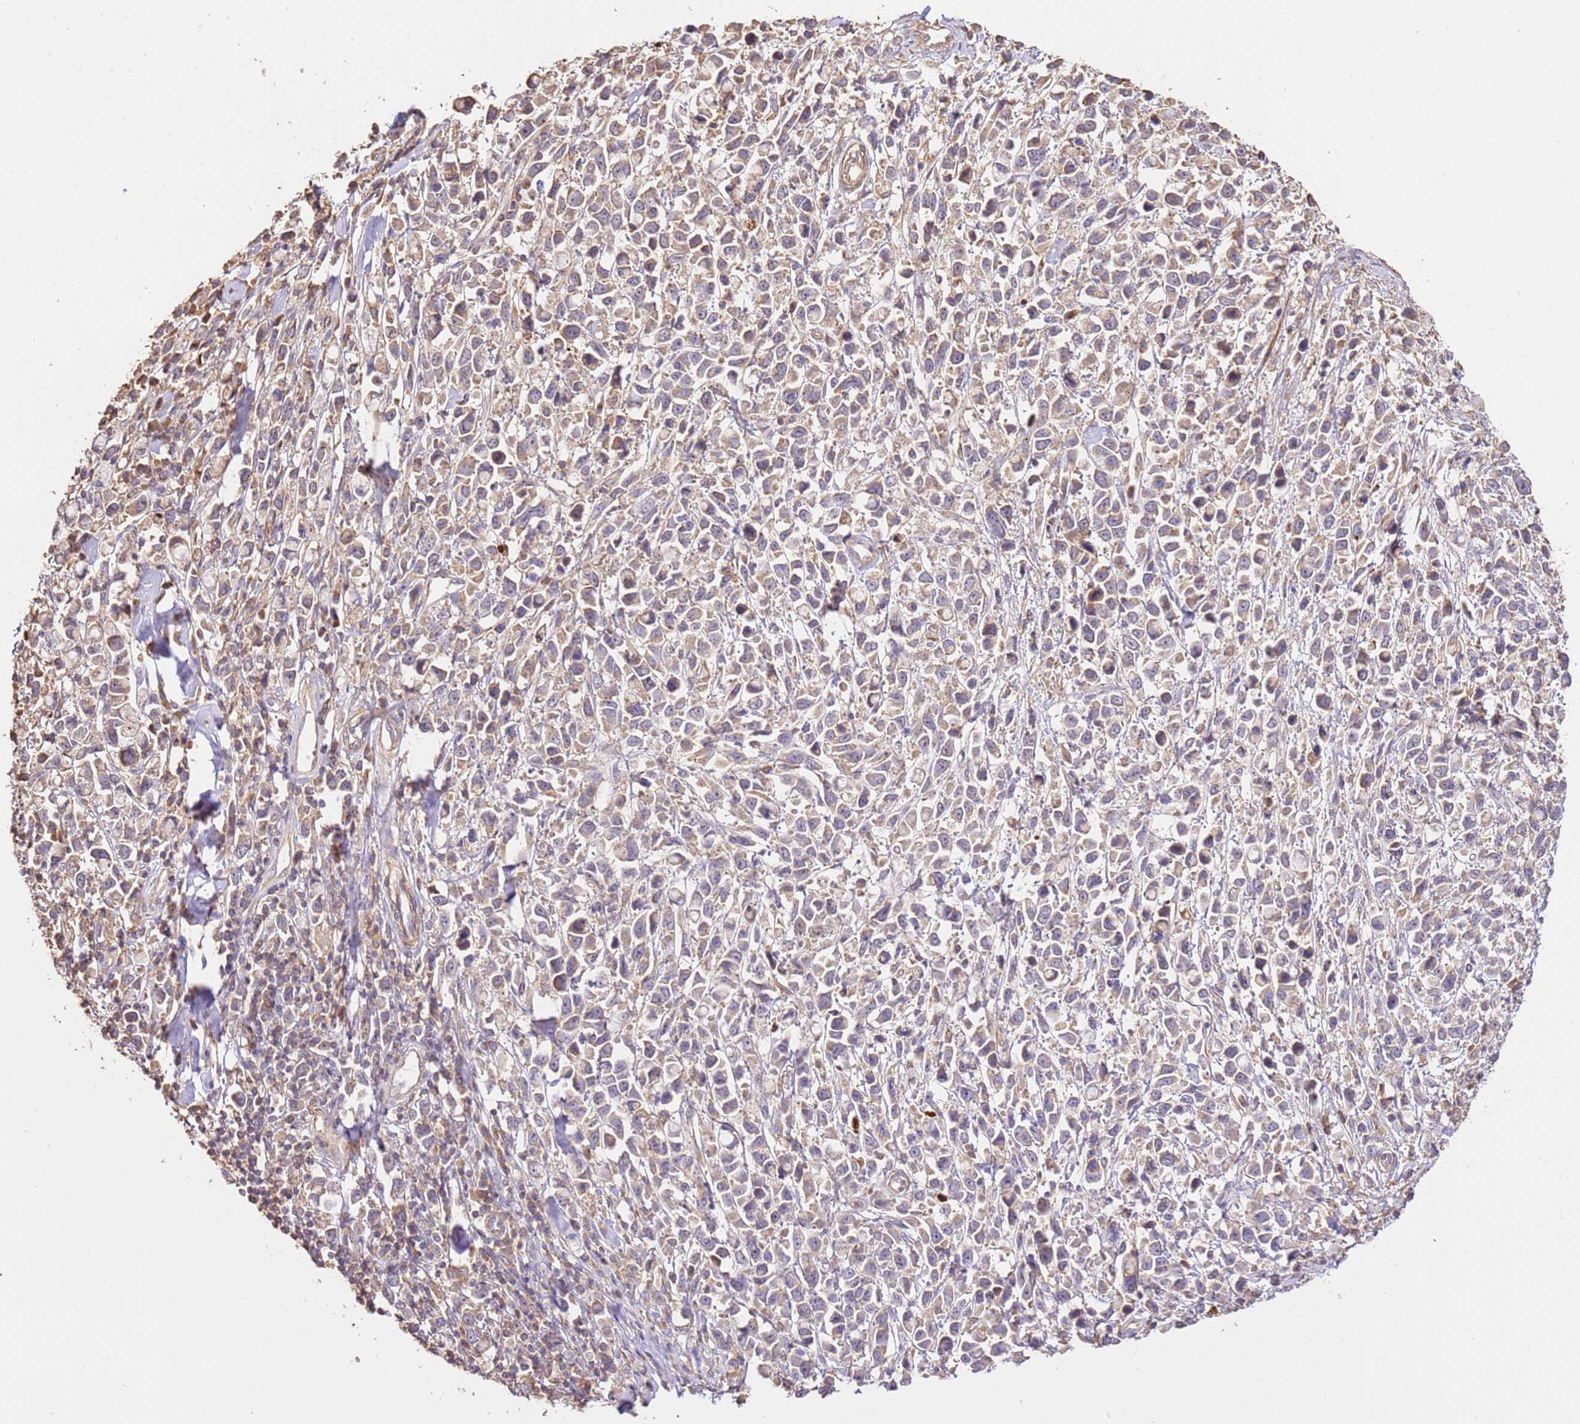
{"staining": {"intensity": "weak", "quantity": ">75%", "location": "cytoplasmic/membranous"}, "tissue": "stomach cancer", "cell_type": "Tumor cells", "image_type": "cancer", "snomed": [{"axis": "morphology", "description": "Adenocarcinoma, NOS"}, {"axis": "topography", "description": "Stomach"}], "caption": "Weak cytoplasmic/membranous protein positivity is seen in approximately >75% of tumor cells in stomach cancer. The staining was performed using DAB (3,3'-diaminobenzidine) to visualize the protein expression in brown, while the nuclei were stained in blue with hematoxylin (Magnification: 20x).", "gene": "CEP55", "patient": {"sex": "female", "age": 81}}